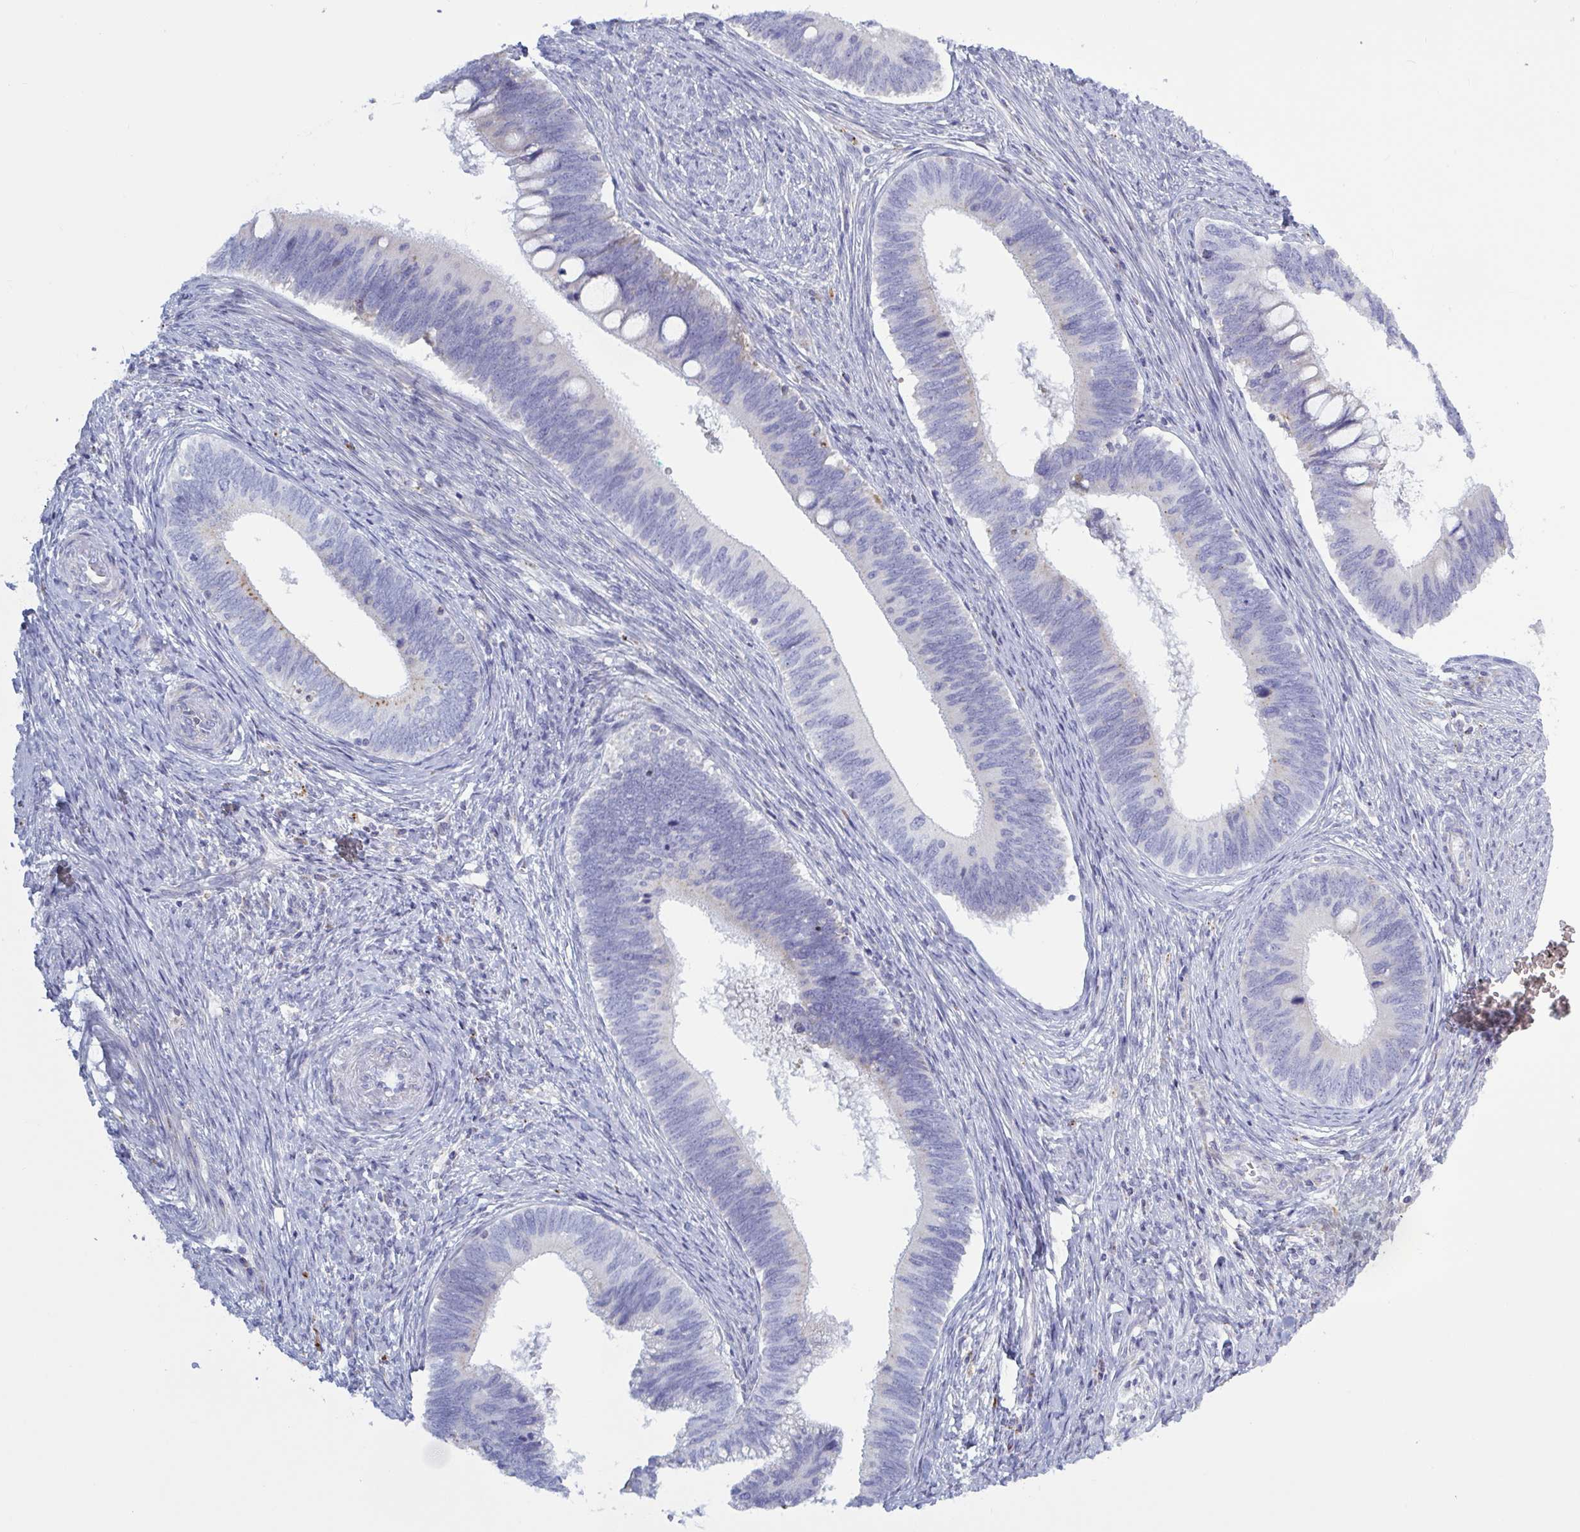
{"staining": {"intensity": "negative", "quantity": "none", "location": "none"}, "tissue": "cervical cancer", "cell_type": "Tumor cells", "image_type": "cancer", "snomed": [{"axis": "morphology", "description": "Adenocarcinoma, NOS"}, {"axis": "topography", "description": "Cervix"}], "caption": "There is no significant expression in tumor cells of cervical cancer (adenocarcinoma).", "gene": "ATG9A", "patient": {"sex": "female", "age": 42}}